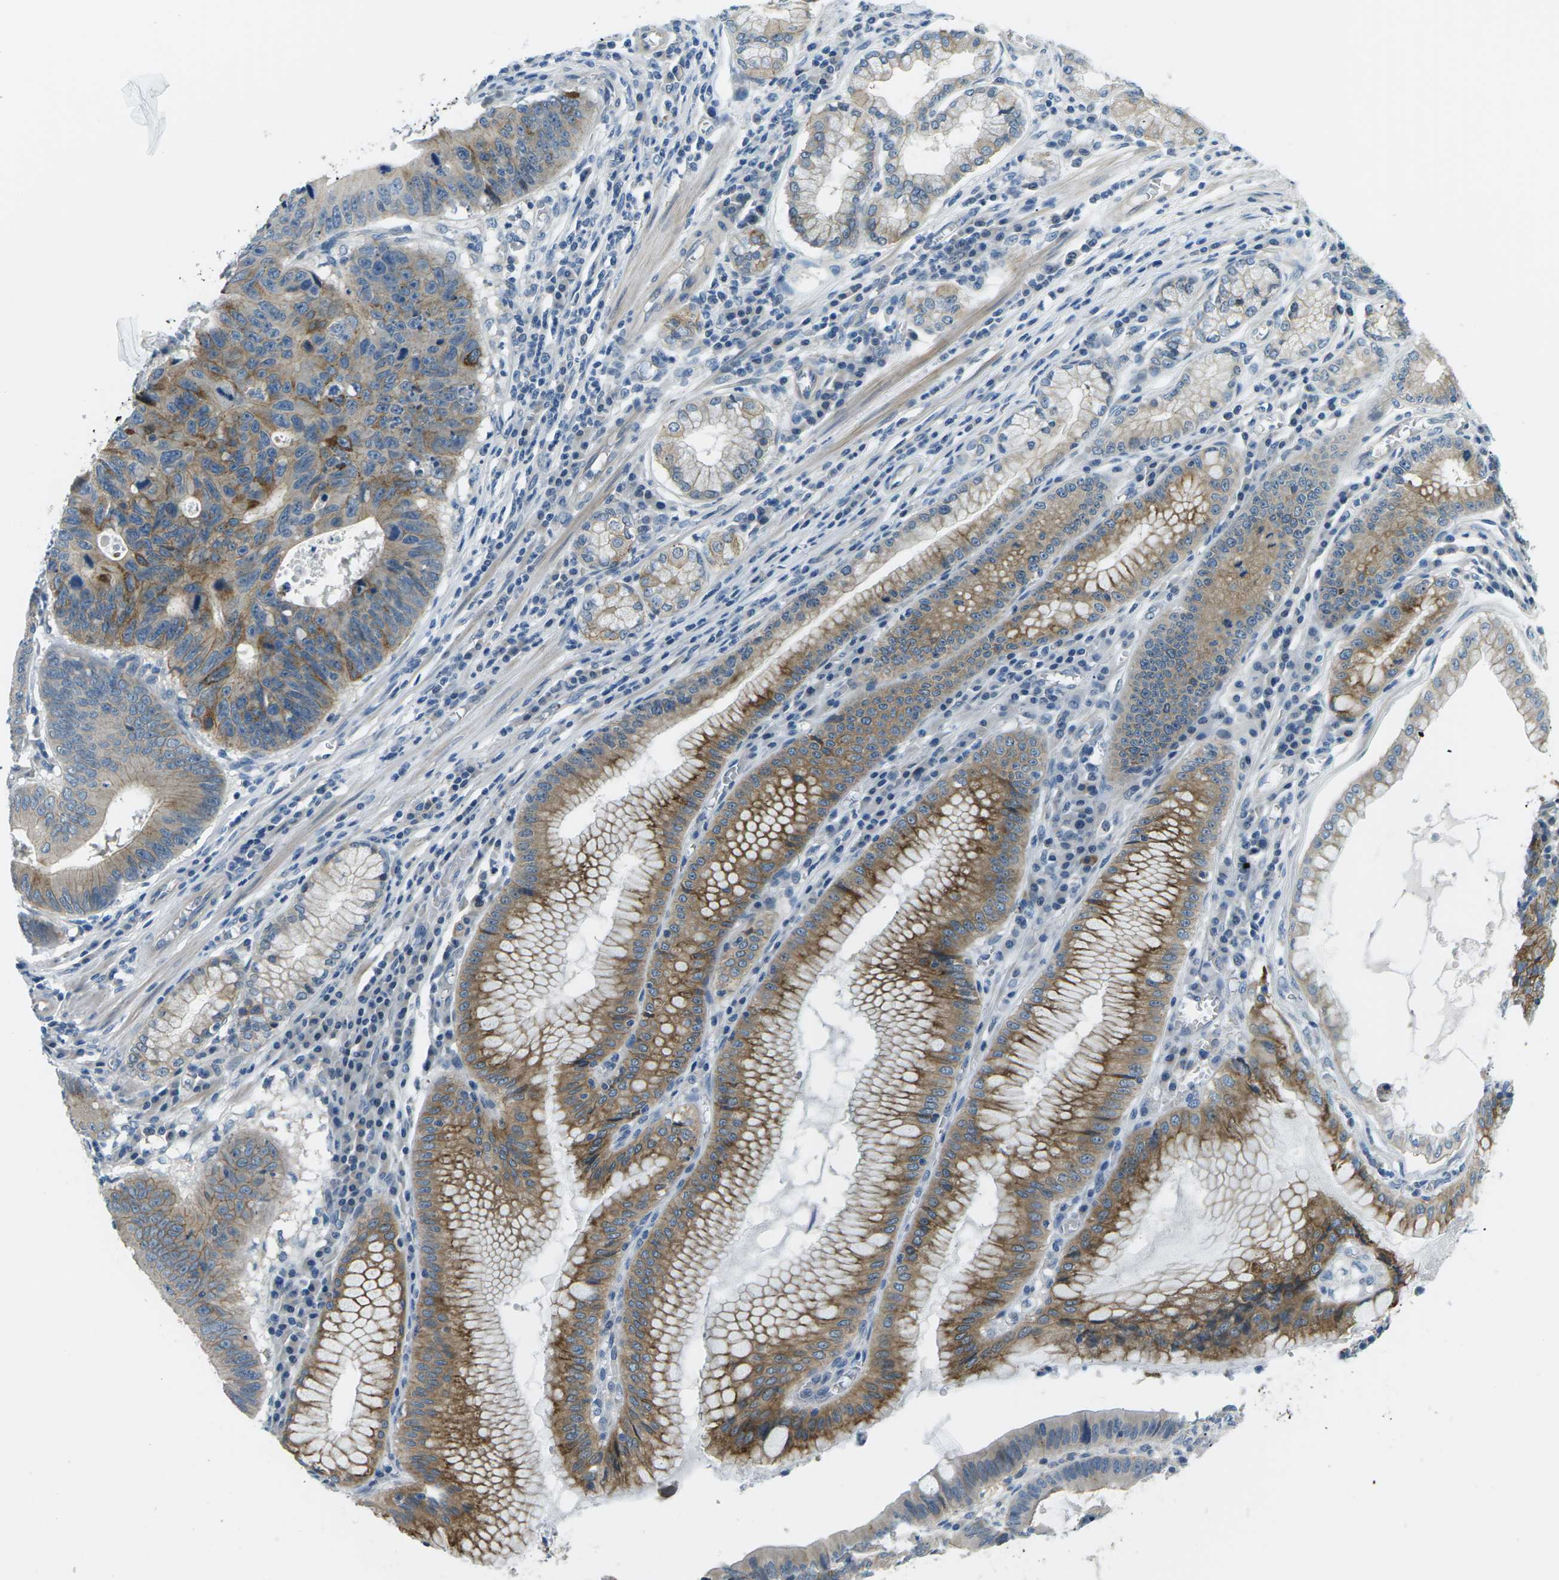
{"staining": {"intensity": "strong", "quantity": "25%-75%", "location": "cytoplasmic/membranous"}, "tissue": "stomach cancer", "cell_type": "Tumor cells", "image_type": "cancer", "snomed": [{"axis": "morphology", "description": "Adenocarcinoma, NOS"}, {"axis": "topography", "description": "Stomach"}], "caption": "Brown immunohistochemical staining in stomach adenocarcinoma demonstrates strong cytoplasmic/membranous expression in approximately 25%-75% of tumor cells.", "gene": "CTNND1", "patient": {"sex": "male", "age": 59}}